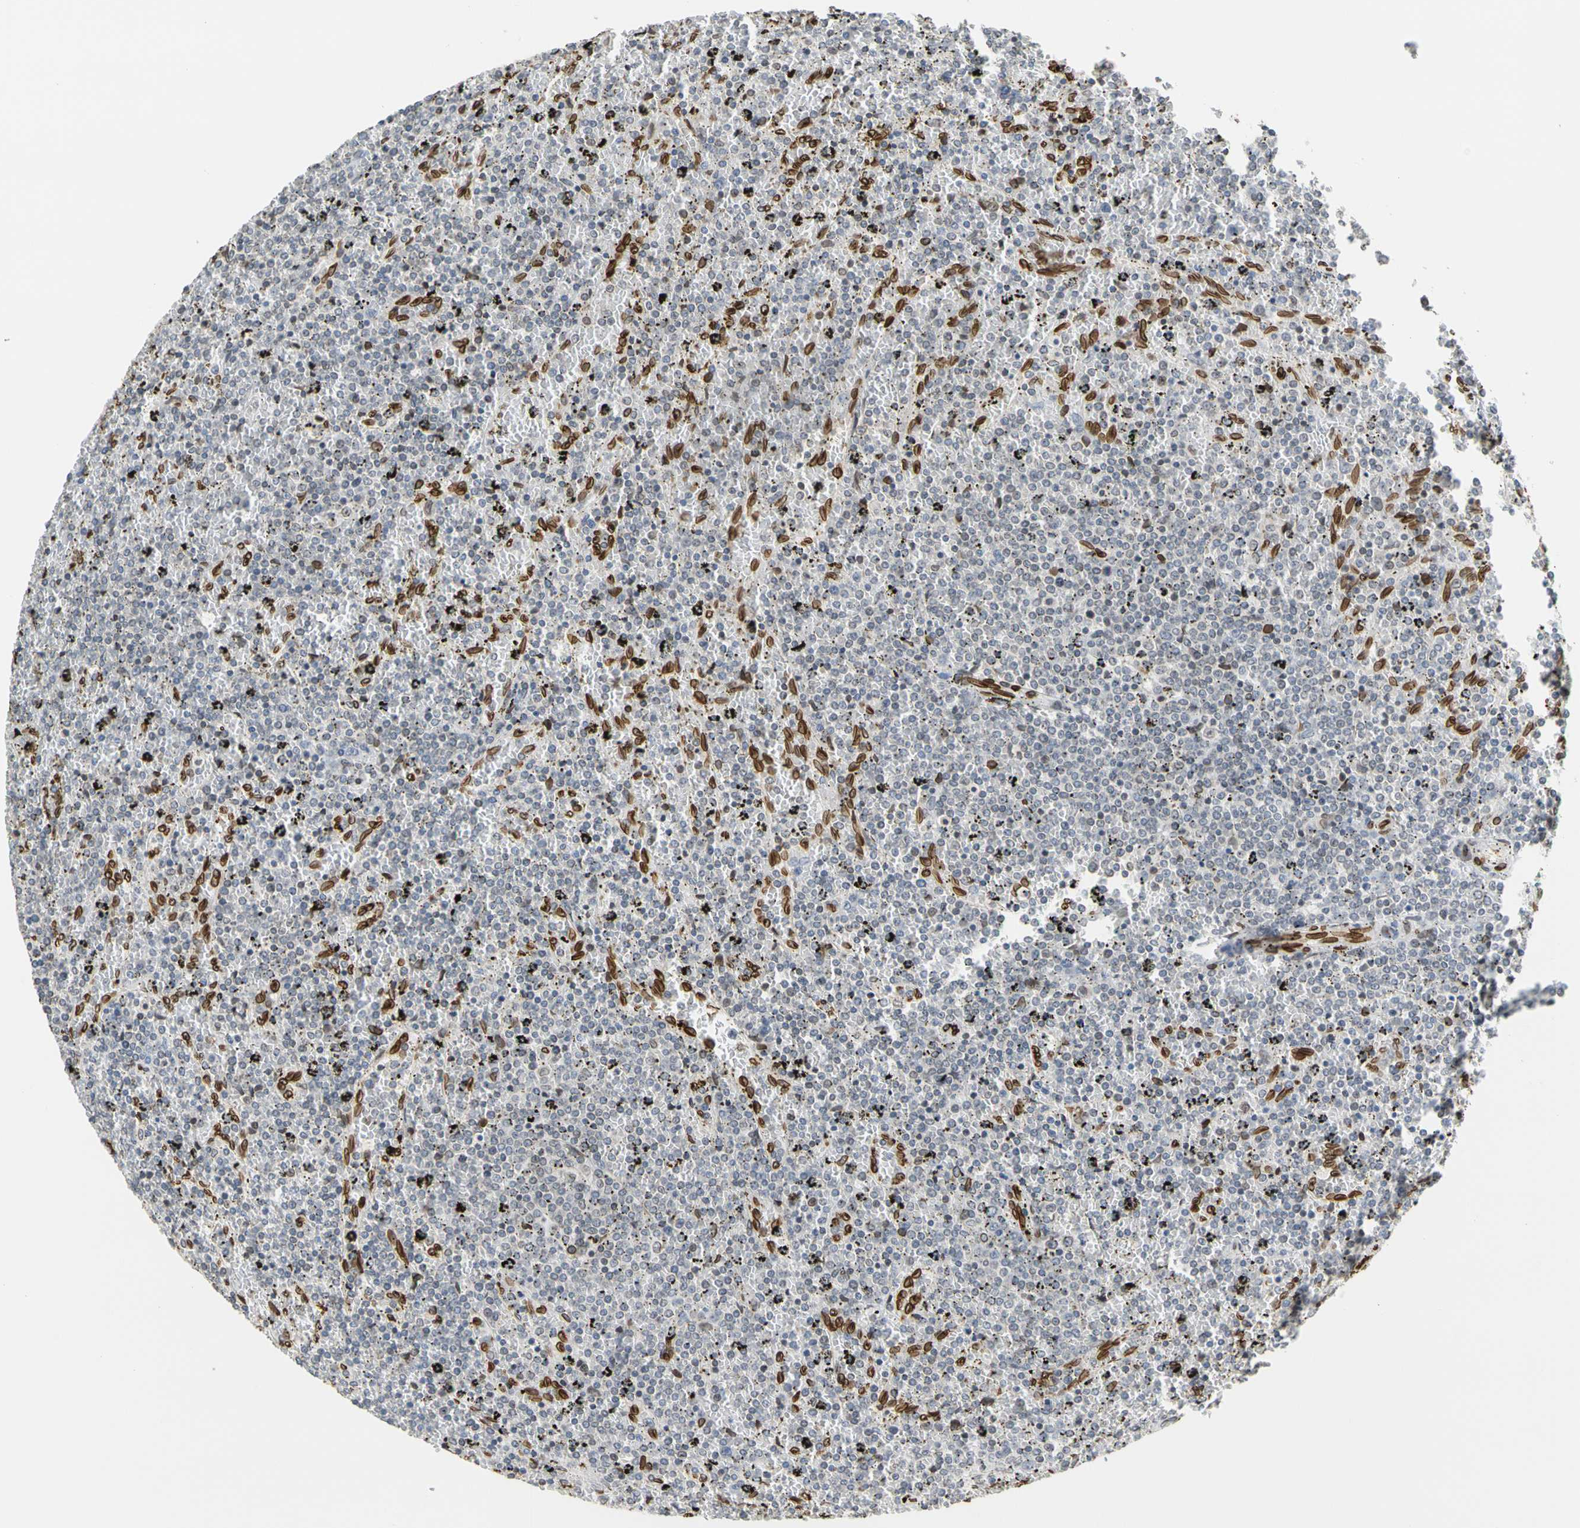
{"staining": {"intensity": "negative", "quantity": "none", "location": "none"}, "tissue": "lymphoma", "cell_type": "Tumor cells", "image_type": "cancer", "snomed": [{"axis": "morphology", "description": "Malignant lymphoma, non-Hodgkin's type, Low grade"}, {"axis": "topography", "description": "Spleen"}], "caption": "Immunohistochemical staining of lymphoma demonstrates no significant expression in tumor cells.", "gene": "SUN1", "patient": {"sex": "female", "age": 77}}